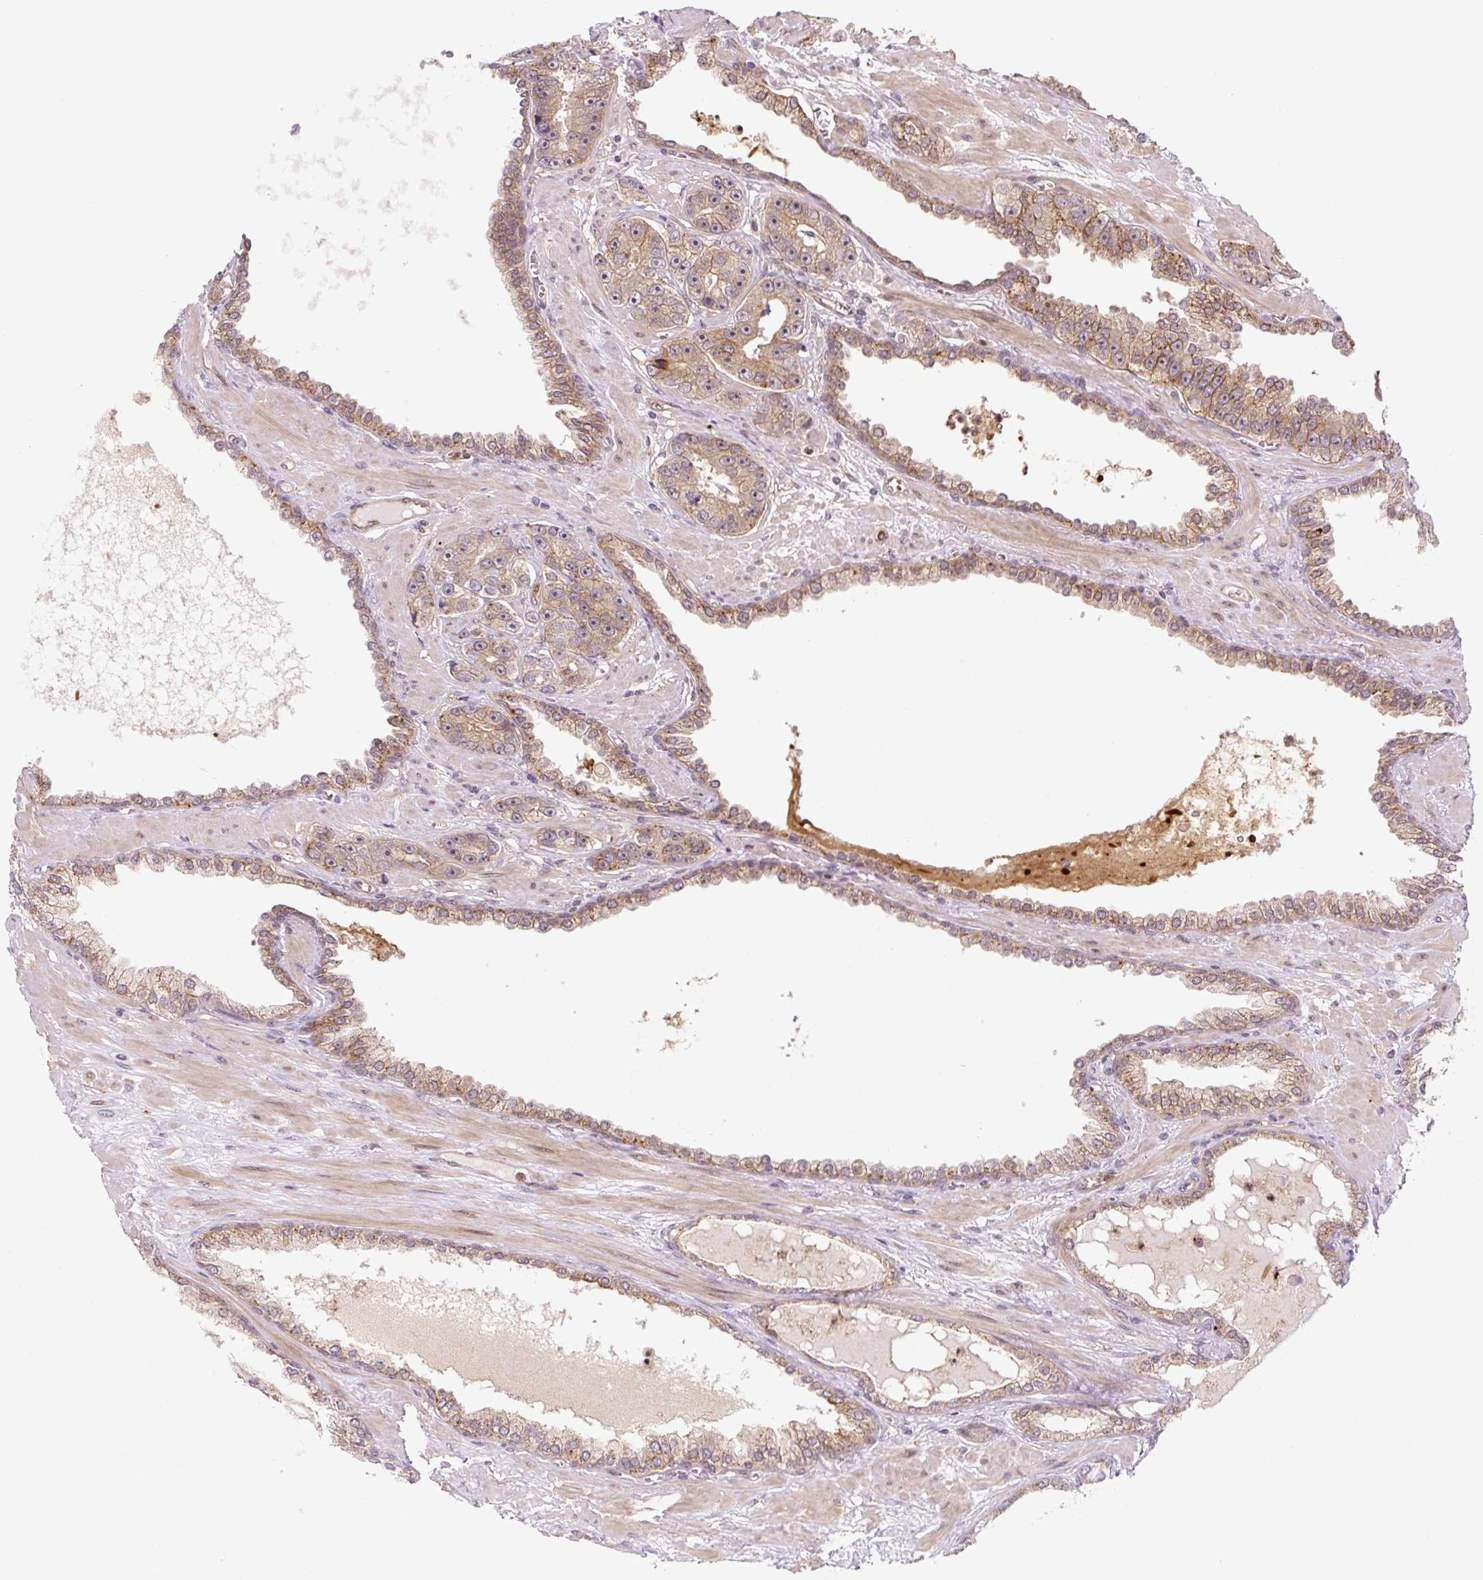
{"staining": {"intensity": "moderate", "quantity": ">75%", "location": "cytoplasmic/membranous"}, "tissue": "prostate cancer", "cell_type": "Tumor cells", "image_type": "cancer", "snomed": [{"axis": "morphology", "description": "Adenocarcinoma, High grade"}, {"axis": "topography", "description": "Prostate"}], "caption": "Prostate adenocarcinoma (high-grade) stained for a protein displays moderate cytoplasmic/membranous positivity in tumor cells.", "gene": "ZSWIM7", "patient": {"sex": "male", "age": 71}}